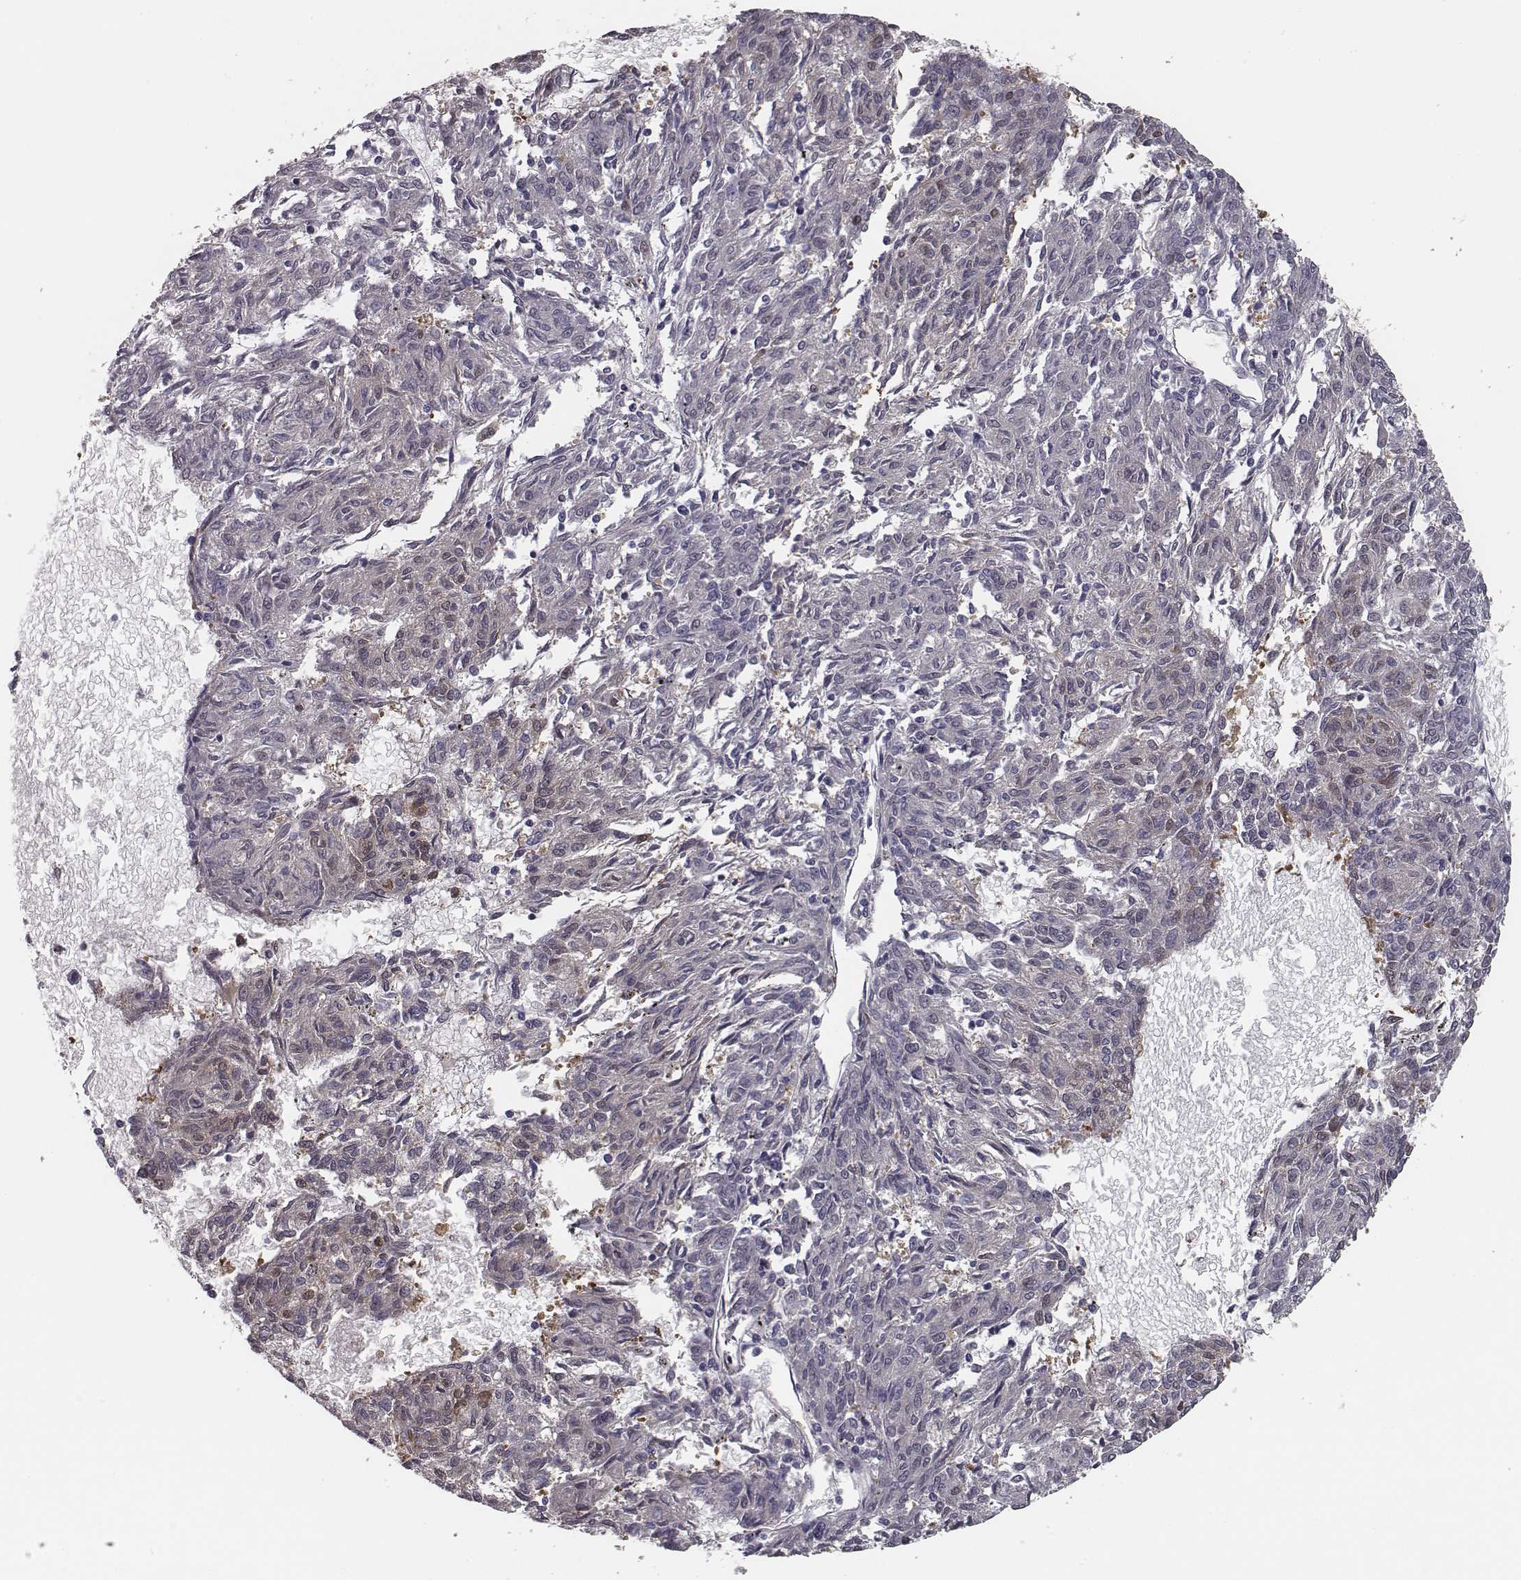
{"staining": {"intensity": "negative", "quantity": "none", "location": "none"}, "tissue": "melanoma", "cell_type": "Tumor cells", "image_type": "cancer", "snomed": [{"axis": "morphology", "description": "Malignant melanoma, NOS"}, {"axis": "topography", "description": "Skin"}], "caption": "Melanoma stained for a protein using immunohistochemistry (IHC) demonstrates no expression tumor cells.", "gene": "ISYNA1", "patient": {"sex": "female", "age": 72}}